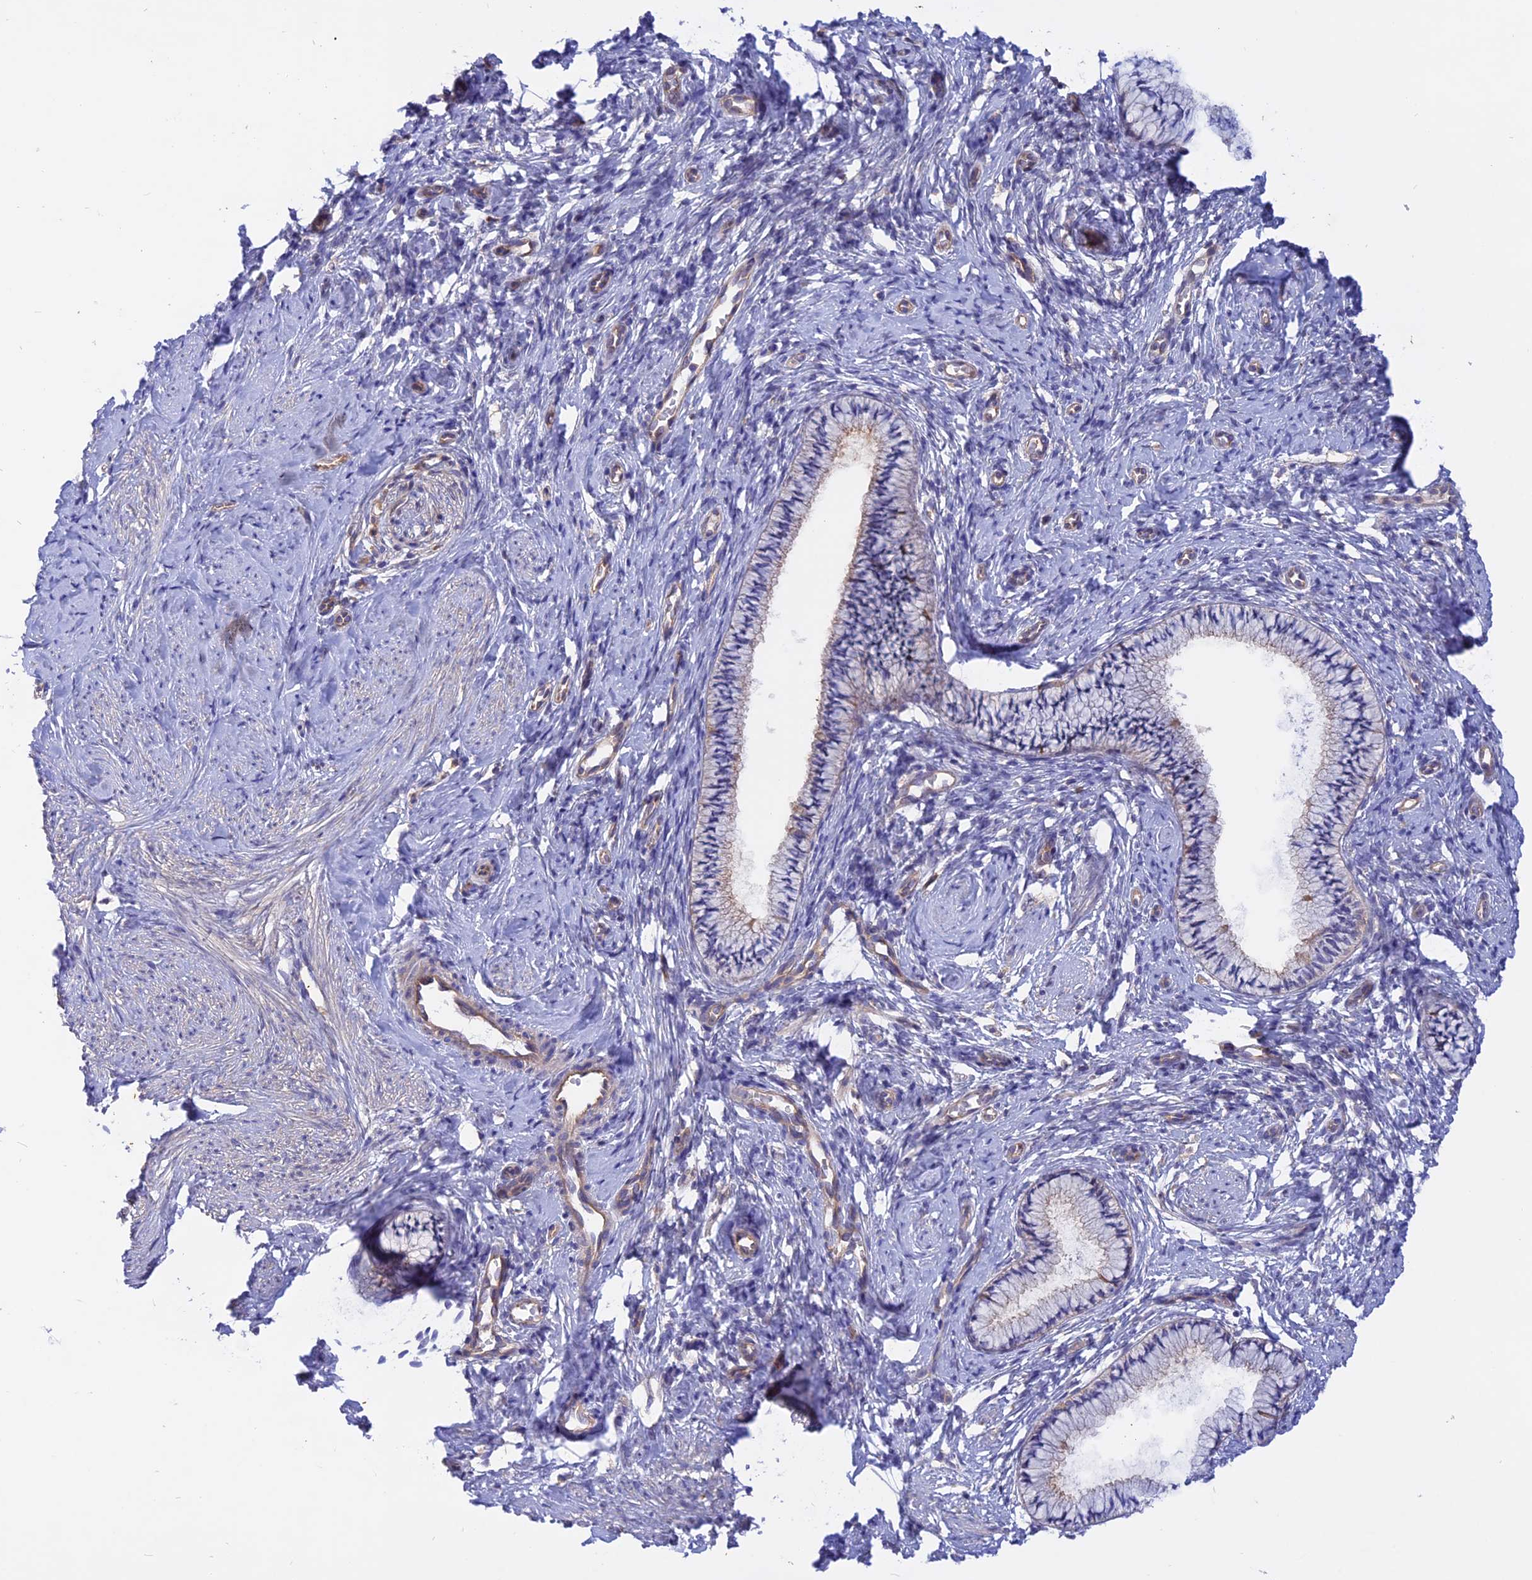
{"staining": {"intensity": "moderate", "quantity": "<25%", "location": "cytoplasmic/membranous"}, "tissue": "cervix", "cell_type": "Glandular cells", "image_type": "normal", "snomed": [{"axis": "morphology", "description": "Normal tissue, NOS"}, {"axis": "topography", "description": "Cervix"}], "caption": "Normal cervix was stained to show a protein in brown. There is low levels of moderate cytoplasmic/membranous expression in approximately <25% of glandular cells. (IHC, brightfield microscopy, high magnification).", "gene": "HYCC1", "patient": {"sex": "female", "age": 57}}